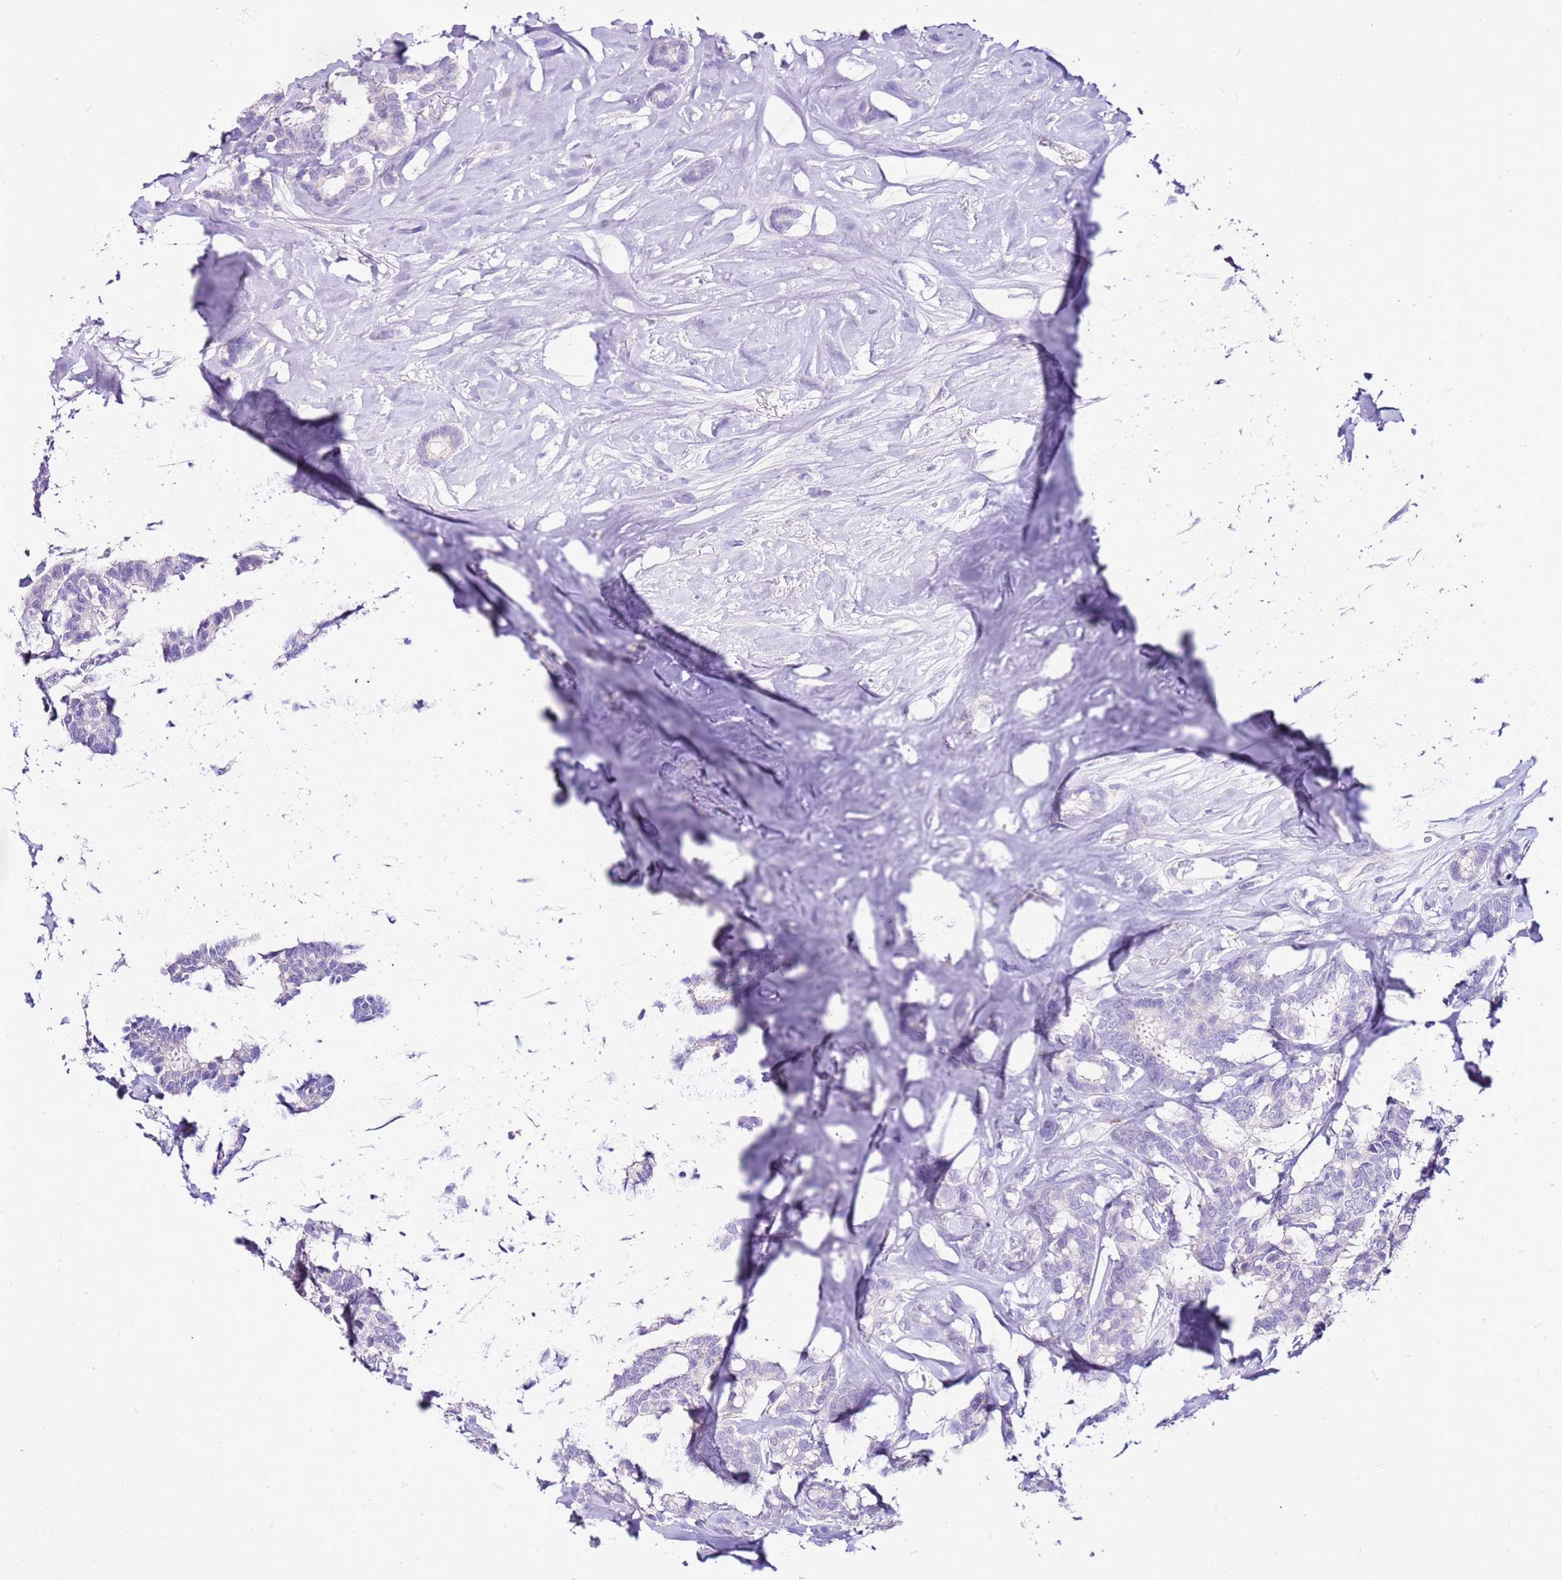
{"staining": {"intensity": "negative", "quantity": "none", "location": "none"}, "tissue": "breast cancer", "cell_type": "Tumor cells", "image_type": "cancer", "snomed": [{"axis": "morphology", "description": "Duct carcinoma"}, {"axis": "topography", "description": "Breast"}], "caption": "The histopathology image demonstrates no staining of tumor cells in breast invasive ductal carcinoma.", "gene": "SLC38A5", "patient": {"sex": "female", "age": 87}}